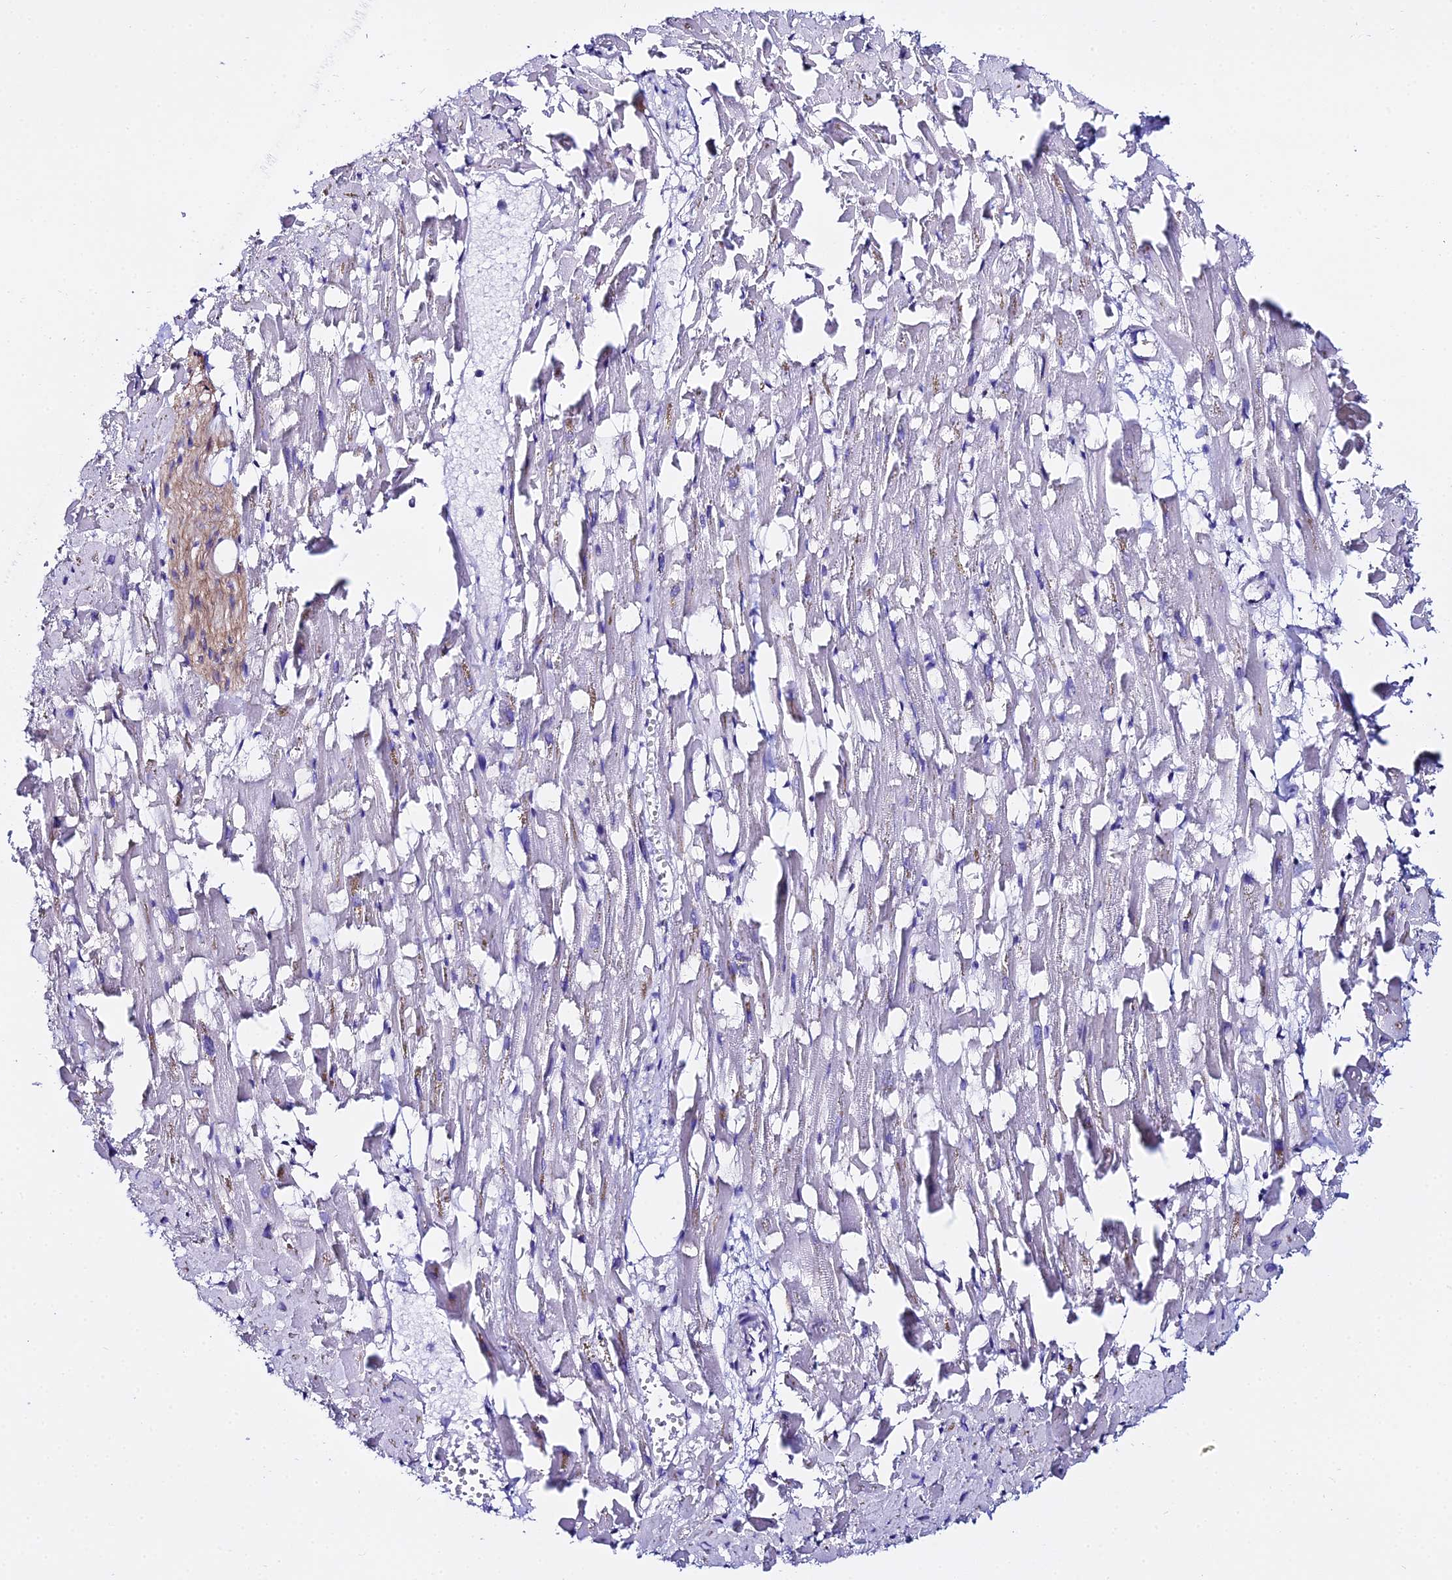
{"staining": {"intensity": "moderate", "quantity": "<25%", "location": "cytoplasmic/membranous"}, "tissue": "heart muscle", "cell_type": "Cardiomyocytes", "image_type": "normal", "snomed": [{"axis": "morphology", "description": "Normal tissue, NOS"}, {"axis": "topography", "description": "Heart"}], "caption": "Protein expression analysis of normal heart muscle demonstrates moderate cytoplasmic/membranous expression in about <25% of cardiomyocytes.", "gene": "ATG16L2", "patient": {"sex": "female", "age": 64}}